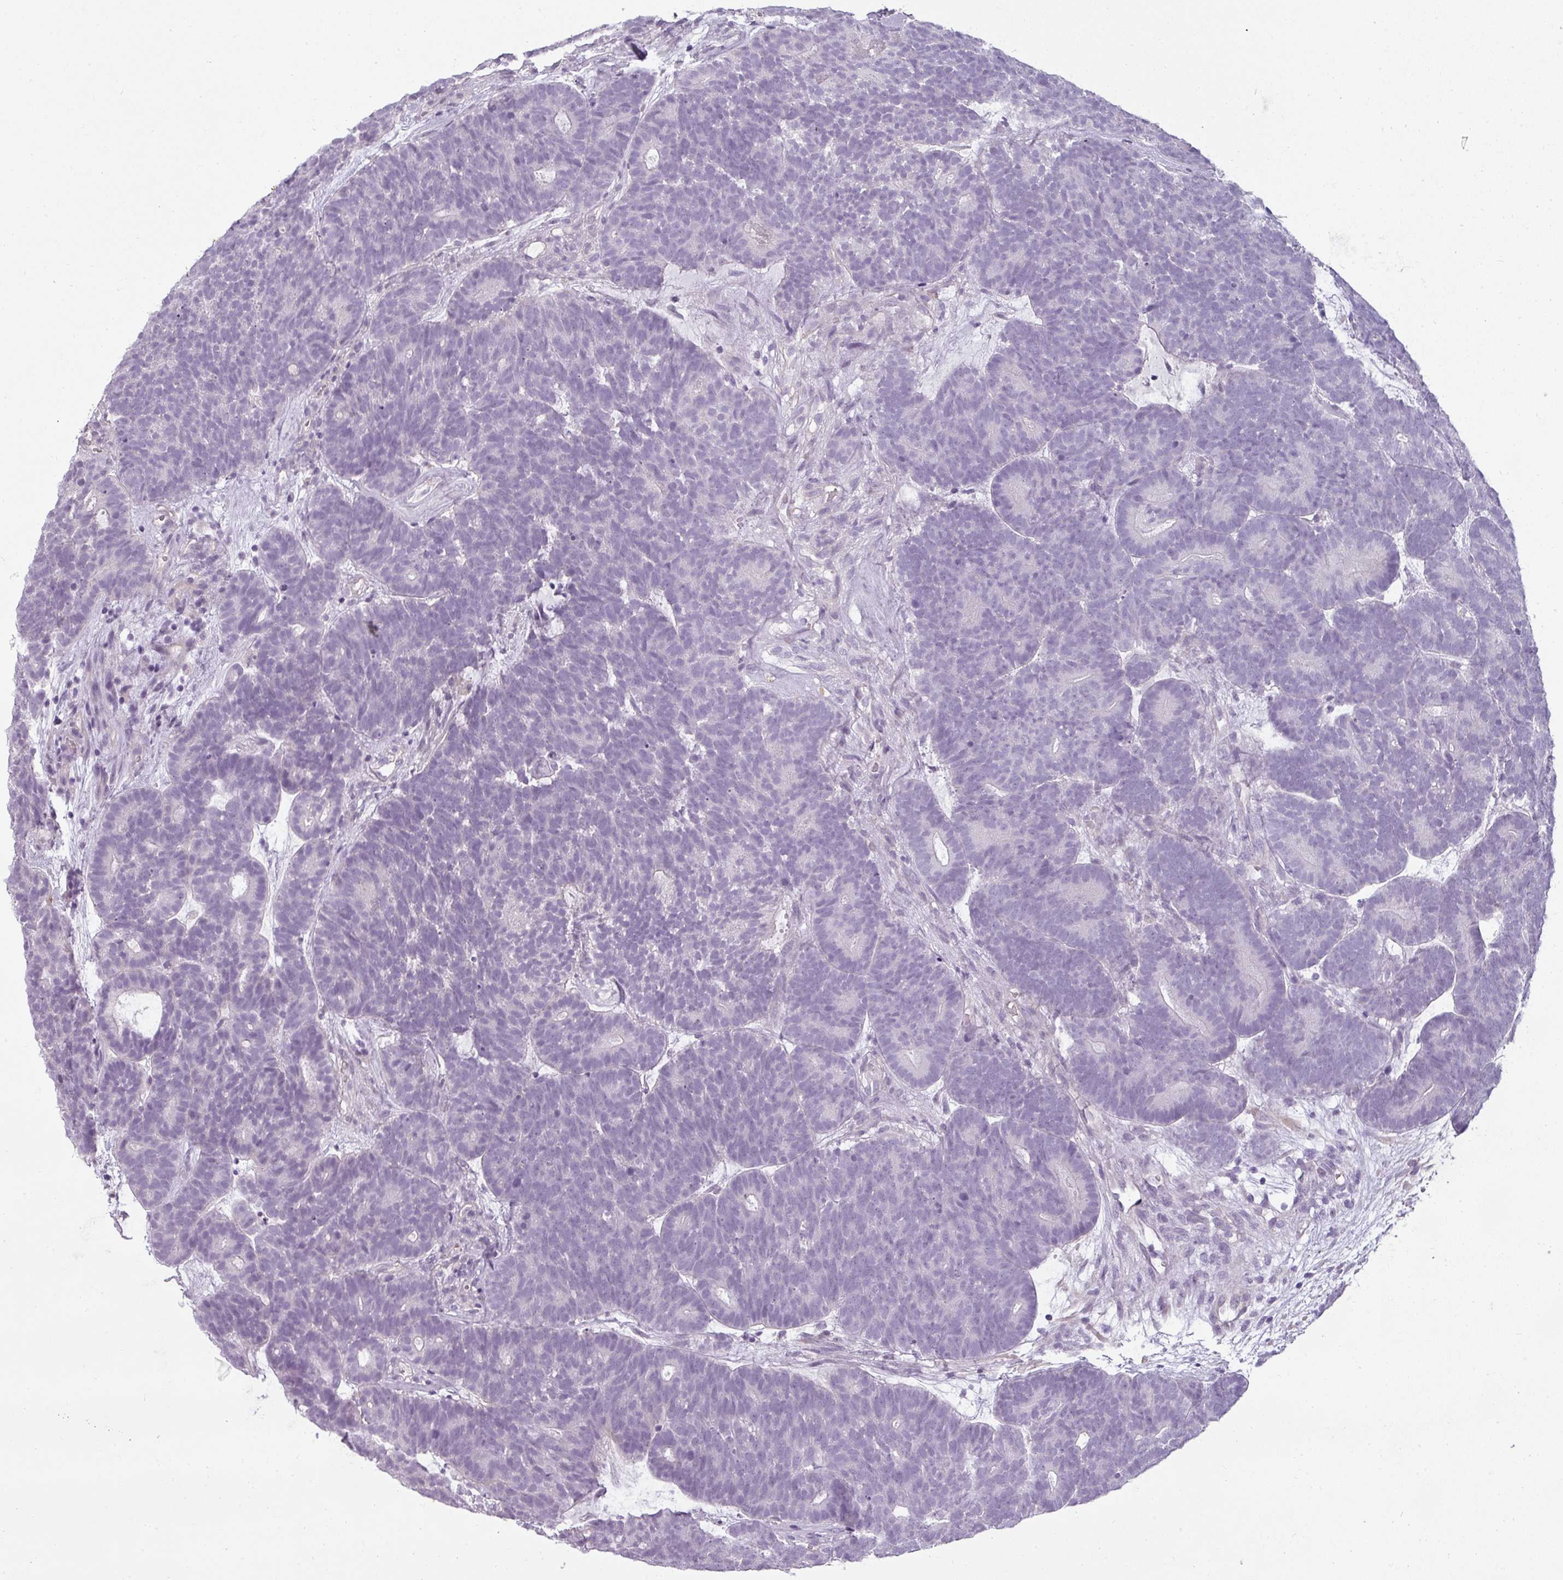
{"staining": {"intensity": "negative", "quantity": "none", "location": "none"}, "tissue": "head and neck cancer", "cell_type": "Tumor cells", "image_type": "cancer", "snomed": [{"axis": "morphology", "description": "Adenocarcinoma, NOS"}, {"axis": "topography", "description": "Head-Neck"}], "caption": "Tumor cells show no significant protein expression in adenocarcinoma (head and neck). (Stains: DAB immunohistochemistry with hematoxylin counter stain, Microscopy: brightfield microscopy at high magnification).", "gene": "ASB1", "patient": {"sex": "female", "age": 81}}